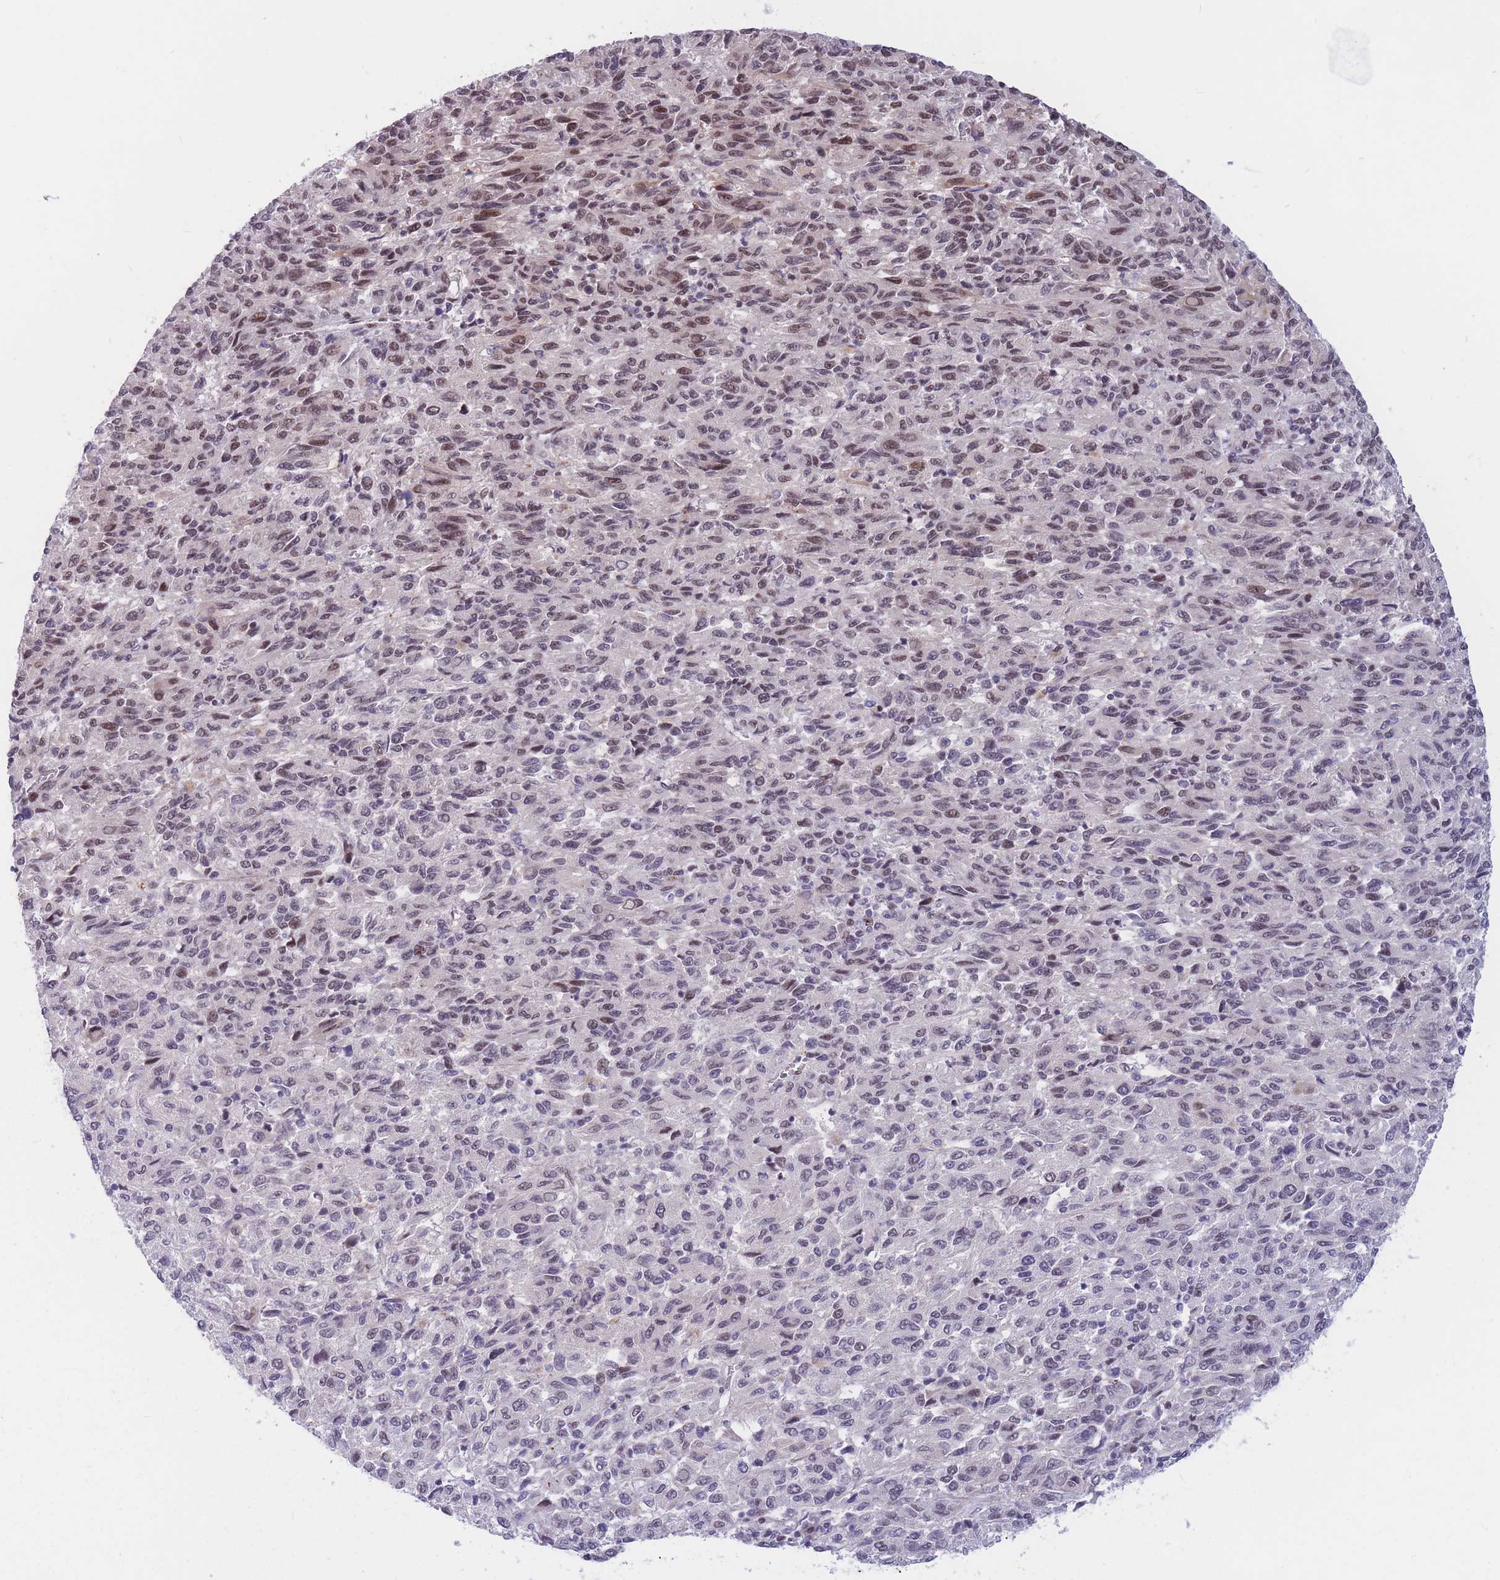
{"staining": {"intensity": "negative", "quantity": "none", "location": "none"}, "tissue": "melanoma", "cell_type": "Tumor cells", "image_type": "cancer", "snomed": [{"axis": "morphology", "description": "Malignant melanoma, Metastatic site"}, {"axis": "topography", "description": "Lung"}], "caption": "There is no significant staining in tumor cells of malignant melanoma (metastatic site).", "gene": "BCL9L", "patient": {"sex": "male", "age": 64}}